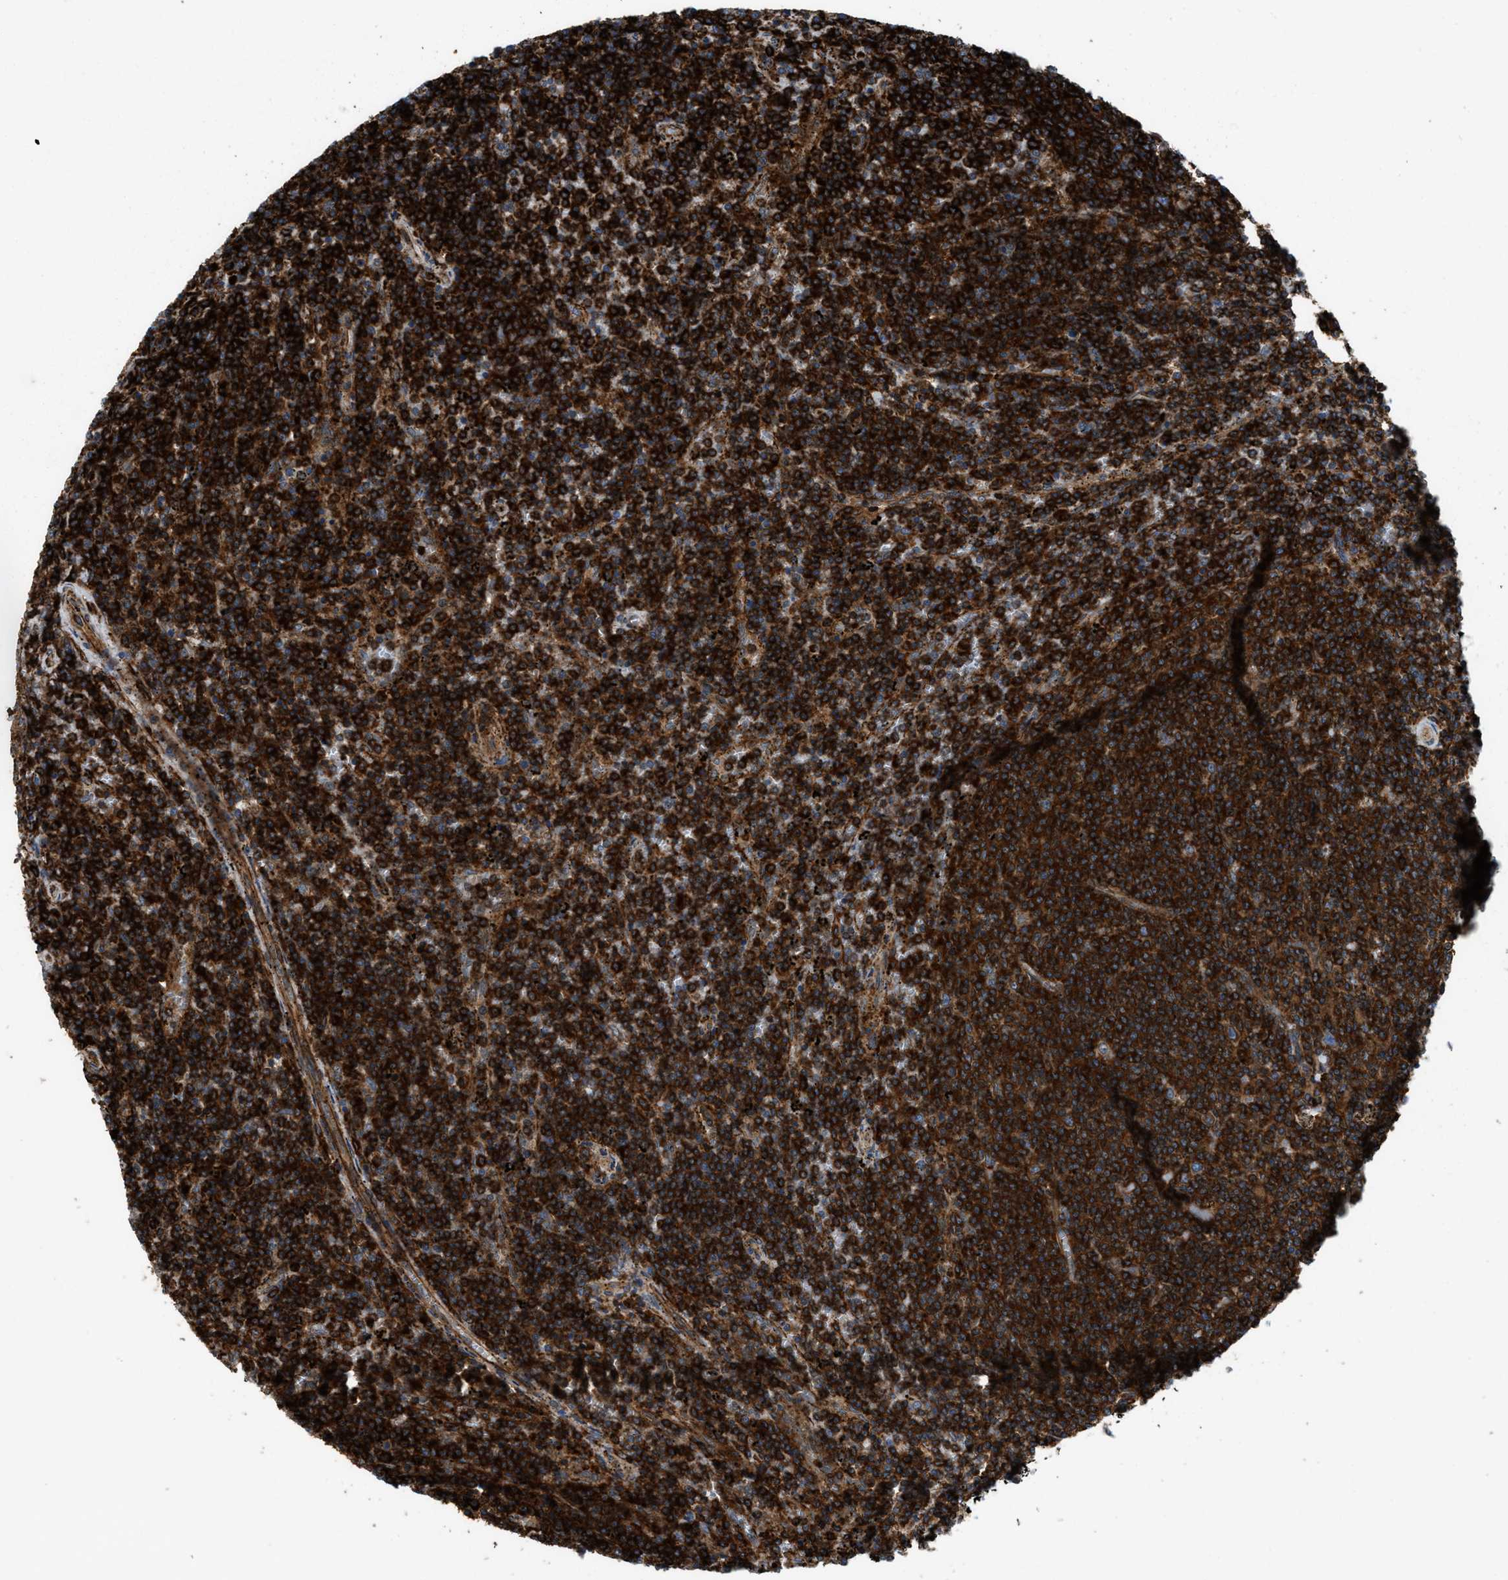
{"staining": {"intensity": "strong", "quantity": ">75%", "location": "cytoplasmic/membranous"}, "tissue": "lymphoma", "cell_type": "Tumor cells", "image_type": "cancer", "snomed": [{"axis": "morphology", "description": "Malignant lymphoma, non-Hodgkin's type, Low grade"}, {"axis": "topography", "description": "Spleen"}], "caption": "Approximately >75% of tumor cells in lymphoma exhibit strong cytoplasmic/membranous protein staining as visualized by brown immunohistochemical staining.", "gene": "EGLN1", "patient": {"sex": "female", "age": 50}}